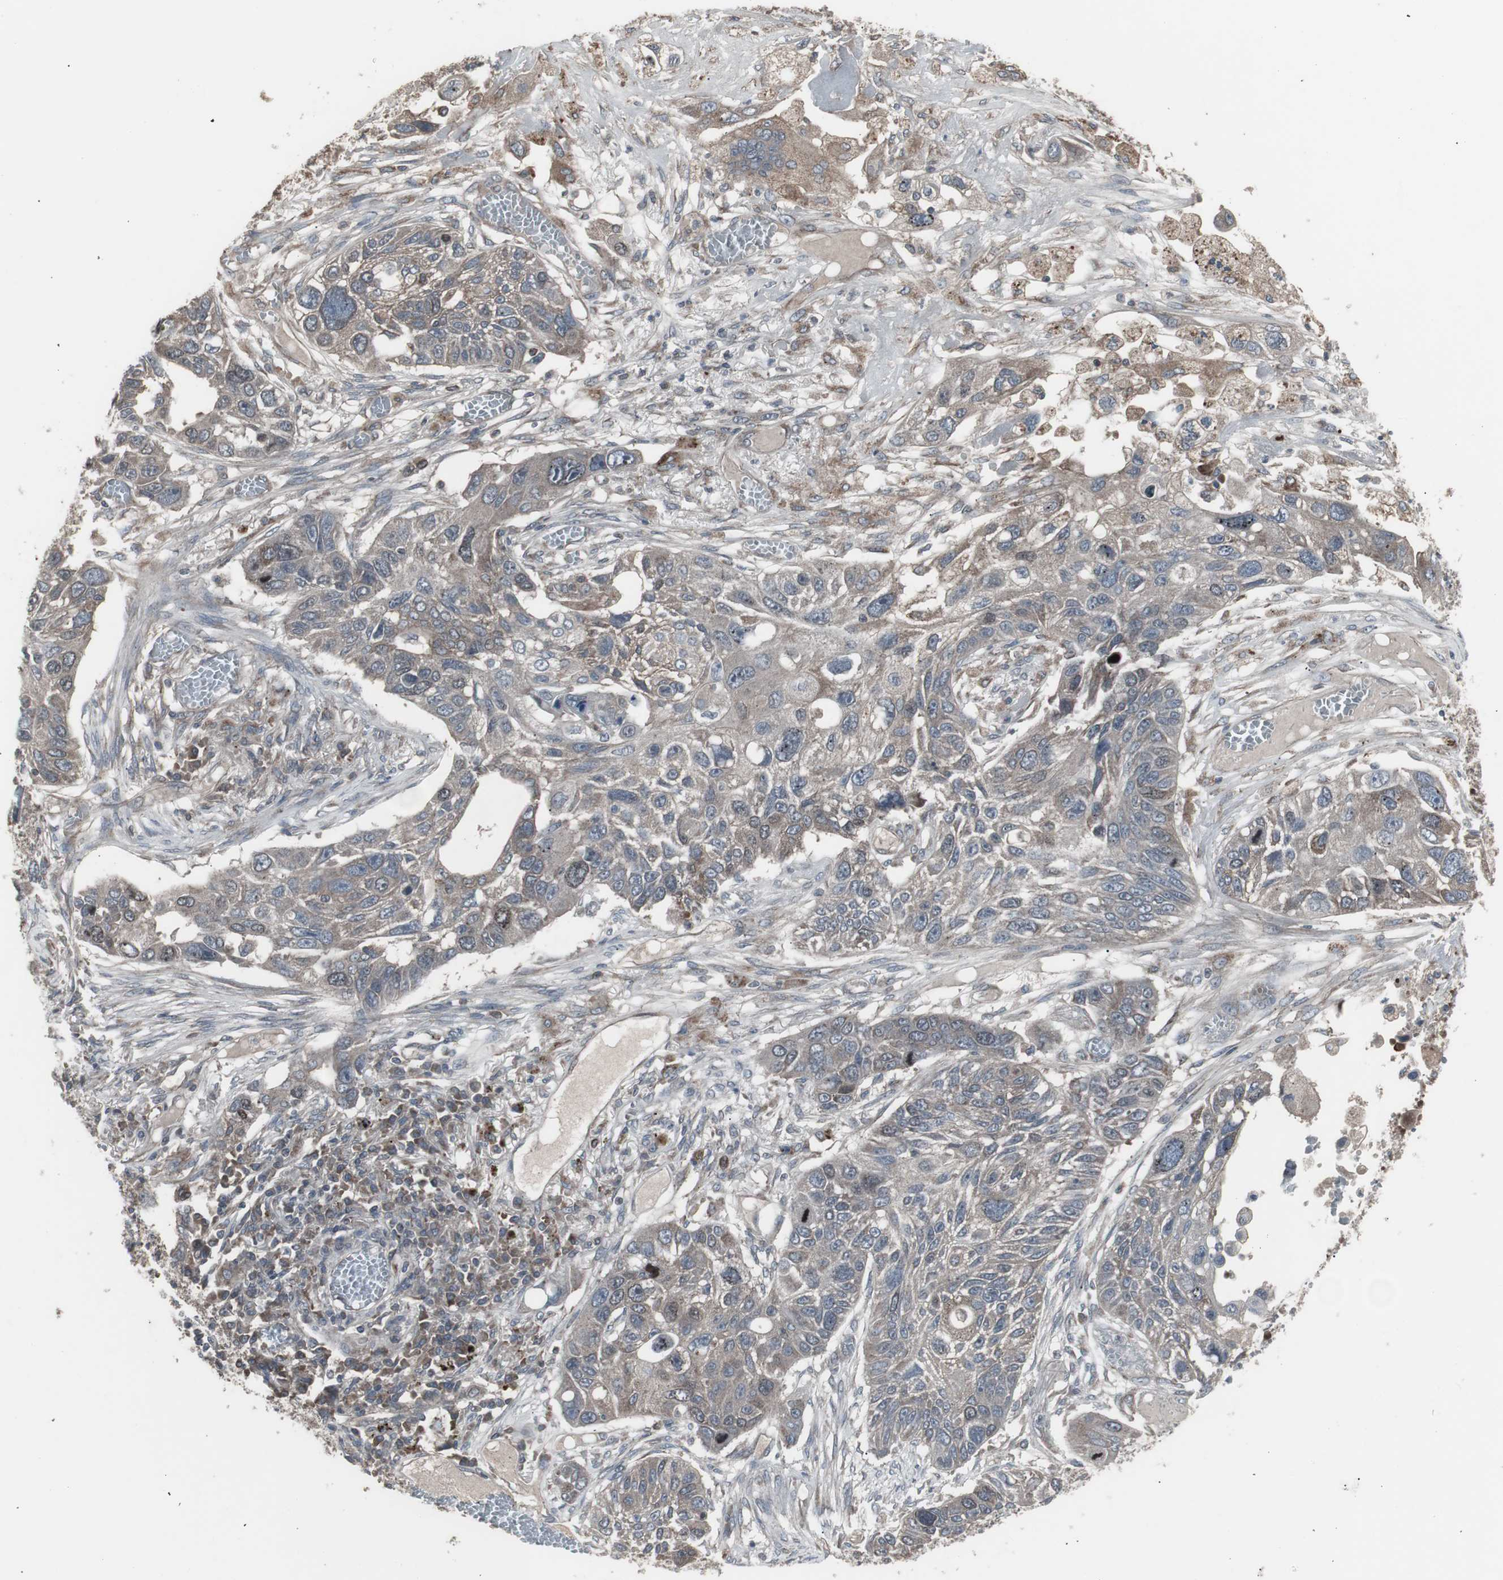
{"staining": {"intensity": "weak", "quantity": "<25%", "location": "cytoplasmic/membranous"}, "tissue": "lung cancer", "cell_type": "Tumor cells", "image_type": "cancer", "snomed": [{"axis": "morphology", "description": "Squamous cell carcinoma, NOS"}, {"axis": "topography", "description": "Lung"}], "caption": "Tumor cells show no significant expression in lung cancer (squamous cell carcinoma).", "gene": "SSTR2", "patient": {"sex": "male", "age": 71}}